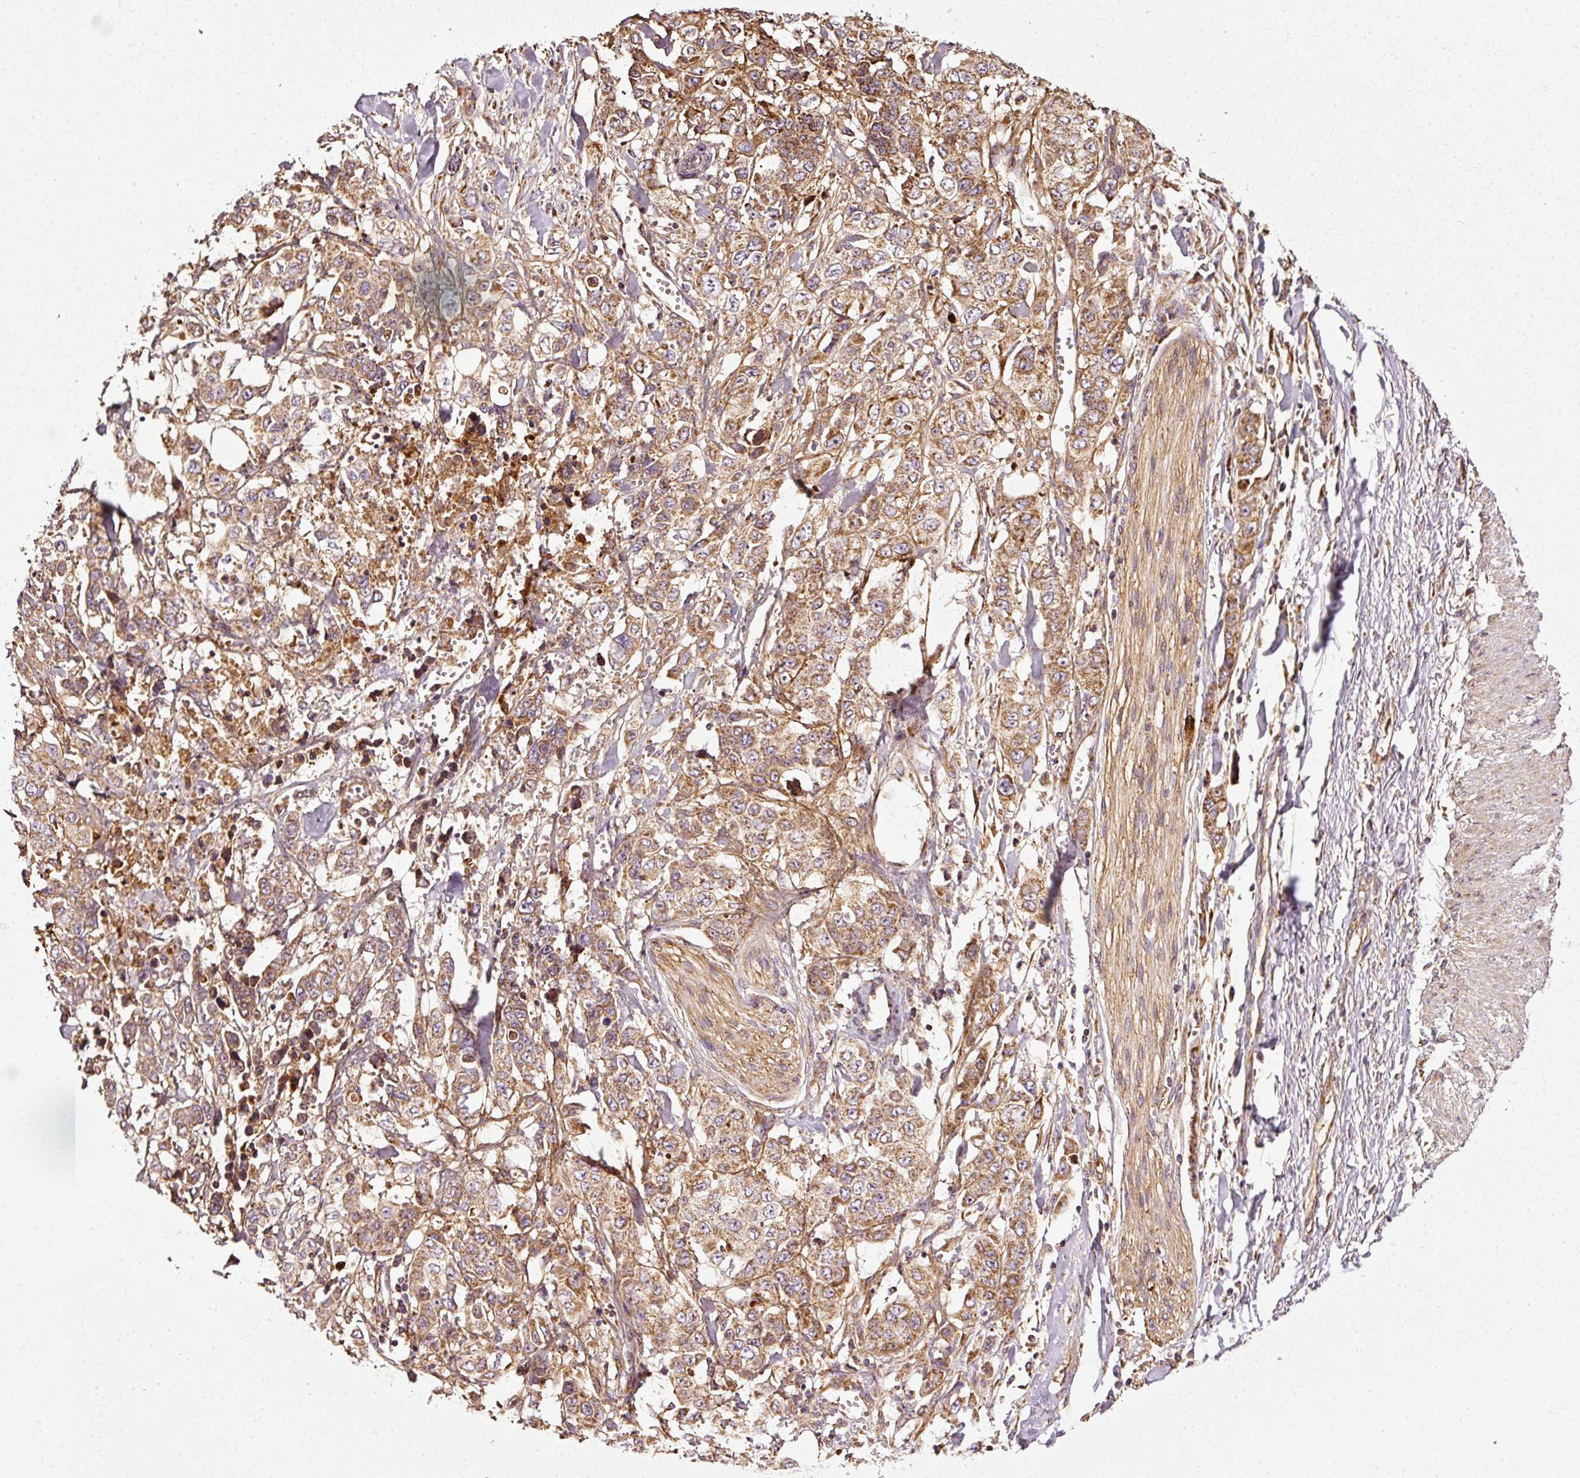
{"staining": {"intensity": "moderate", "quantity": ">75%", "location": "cytoplasmic/membranous"}, "tissue": "stomach cancer", "cell_type": "Tumor cells", "image_type": "cancer", "snomed": [{"axis": "morphology", "description": "Adenocarcinoma, NOS"}, {"axis": "topography", "description": "Stomach, upper"}], "caption": "A brown stain shows moderate cytoplasmic/membranous staining of a protein in human stomach adenocarcinoma tumor cells.", "gene": "ISCU", "patient": {"sex": "male", "age": 62}}